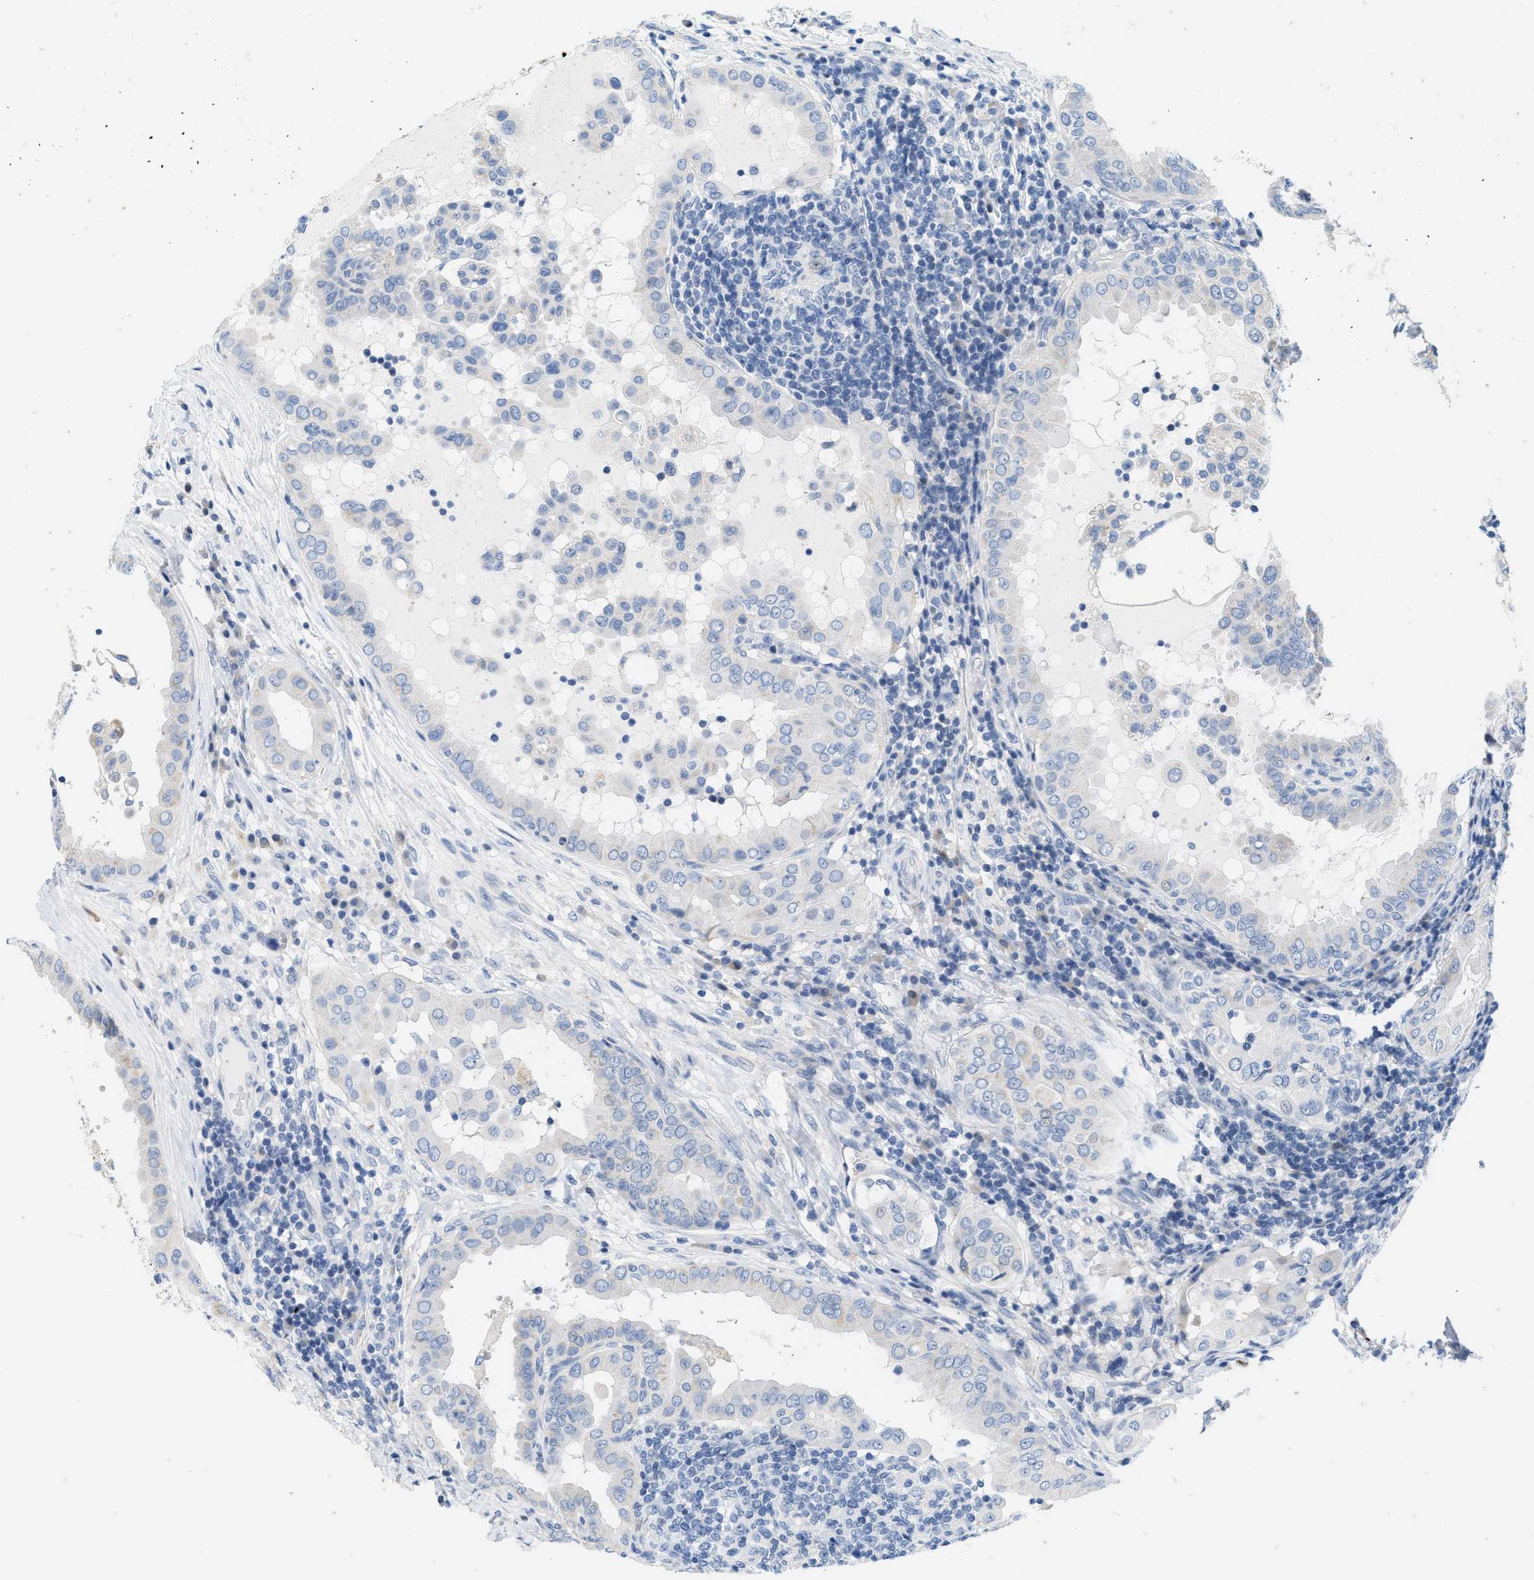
{"staining": {"intensity": "negative", "quantity": "none", "location": "none"}, "tissue": "thyroid cancer", "cell_type": "Tumor cells", "image_type": "cancer", "snomed": [{"axis": "morphology", "description": "Papillary adenocarcinoma, NOS"}, {"axis": "topography", "description": "Thyroid gland"}], "caption": "Immunohistochemistry of human papillary adenocarcinoma (thyroid) shows no expression in tumor cells.", "gene": "ABCB11", "patient": {"sex": "male", "age": 33}}